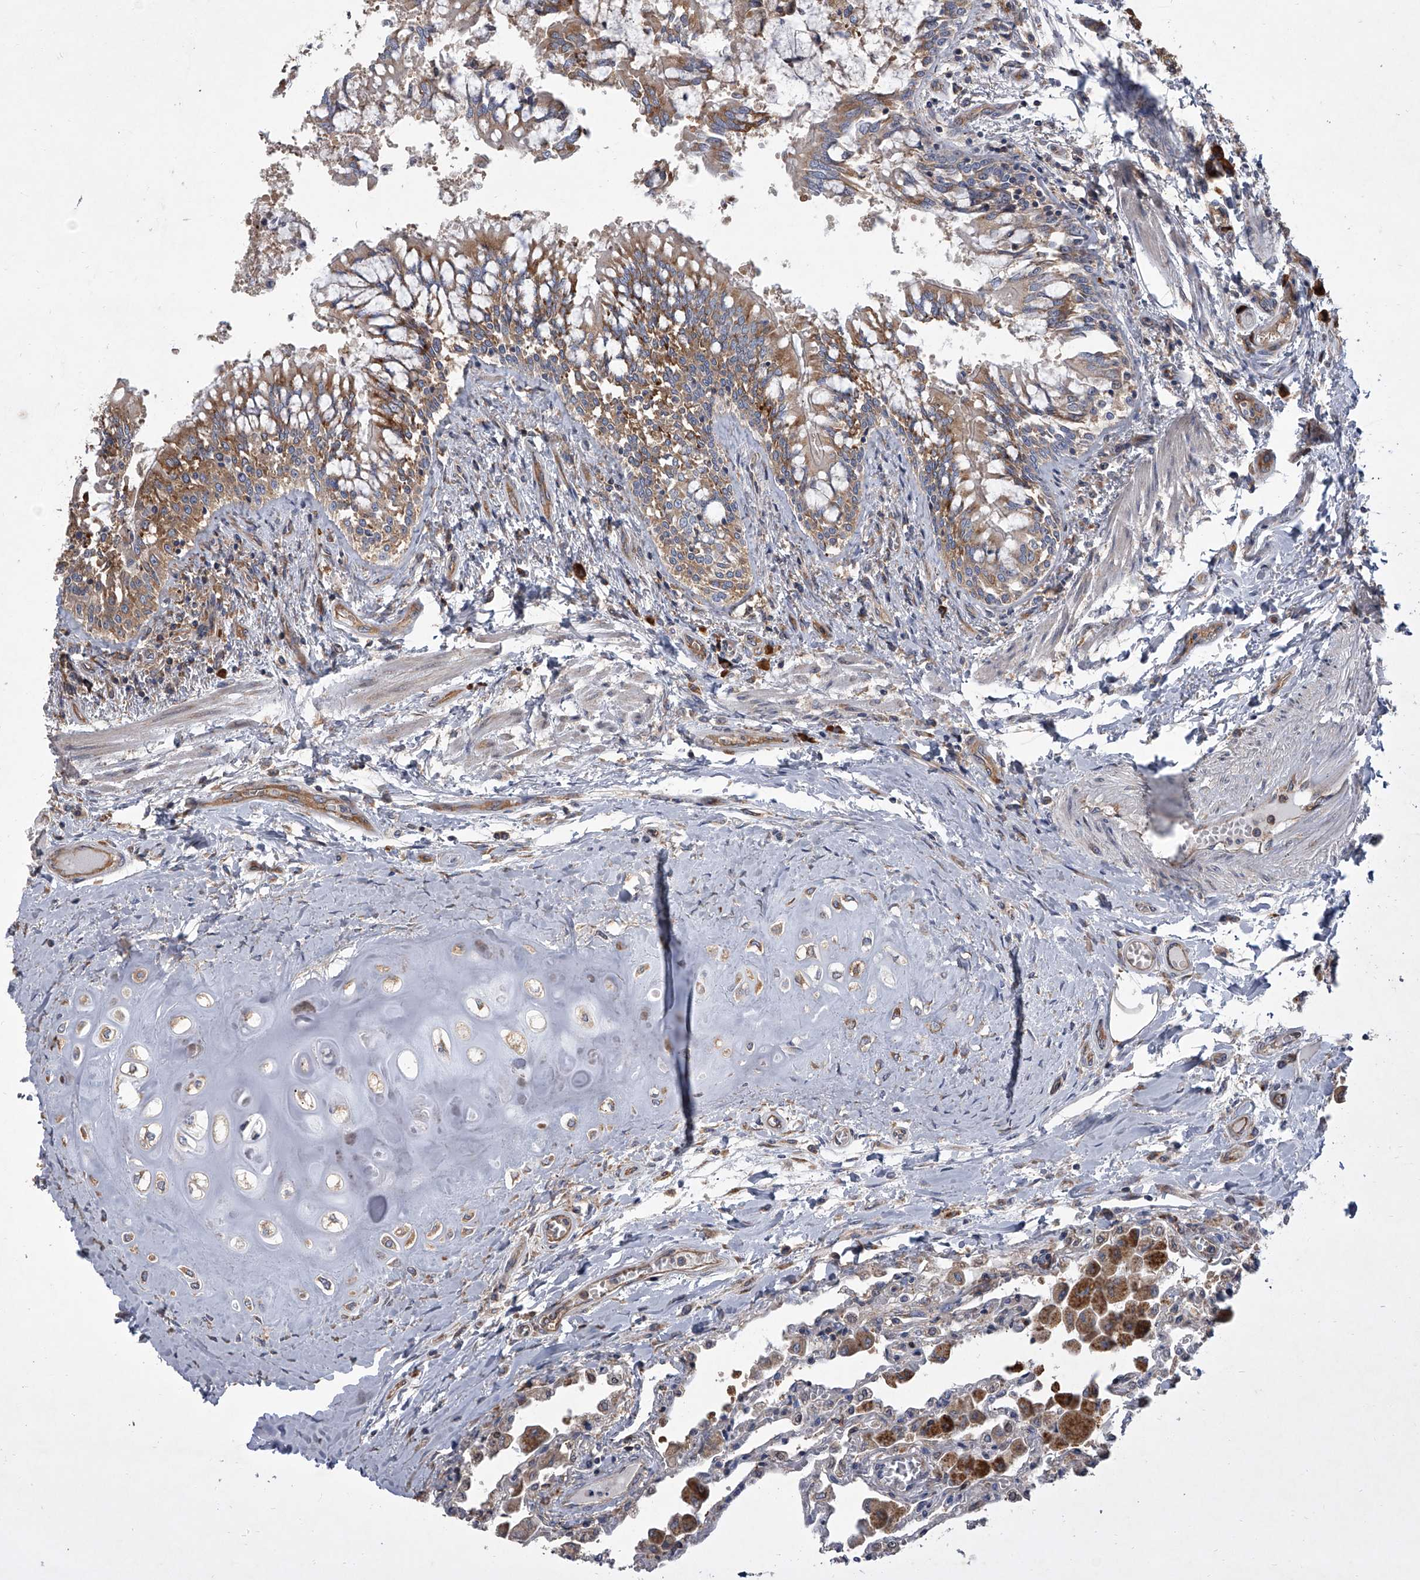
{"staining": {"intensity": "moderate", "quantity": "25%-75%", "location": "cytoplasmic/membranous"}, "tissue": "lung", "cell_type": "Alveolar cells", "image_type": "normal", "snomed": [{"axis": "morphology", "description": "Normal tissue, NOS"}, {"axis": "topography", "description": "Bronchus"}, {"axis": "topography", "description": "Lung"}], "caption": "Immunohistochemistry (IHC) of benign lung reveals medium levels of moderate cytoplasmic/membranous positivity in approximately 25%-75% of alveolar cells.", "gene": "EIF2S2", "patient": {"sex": "female", "age": 49}}